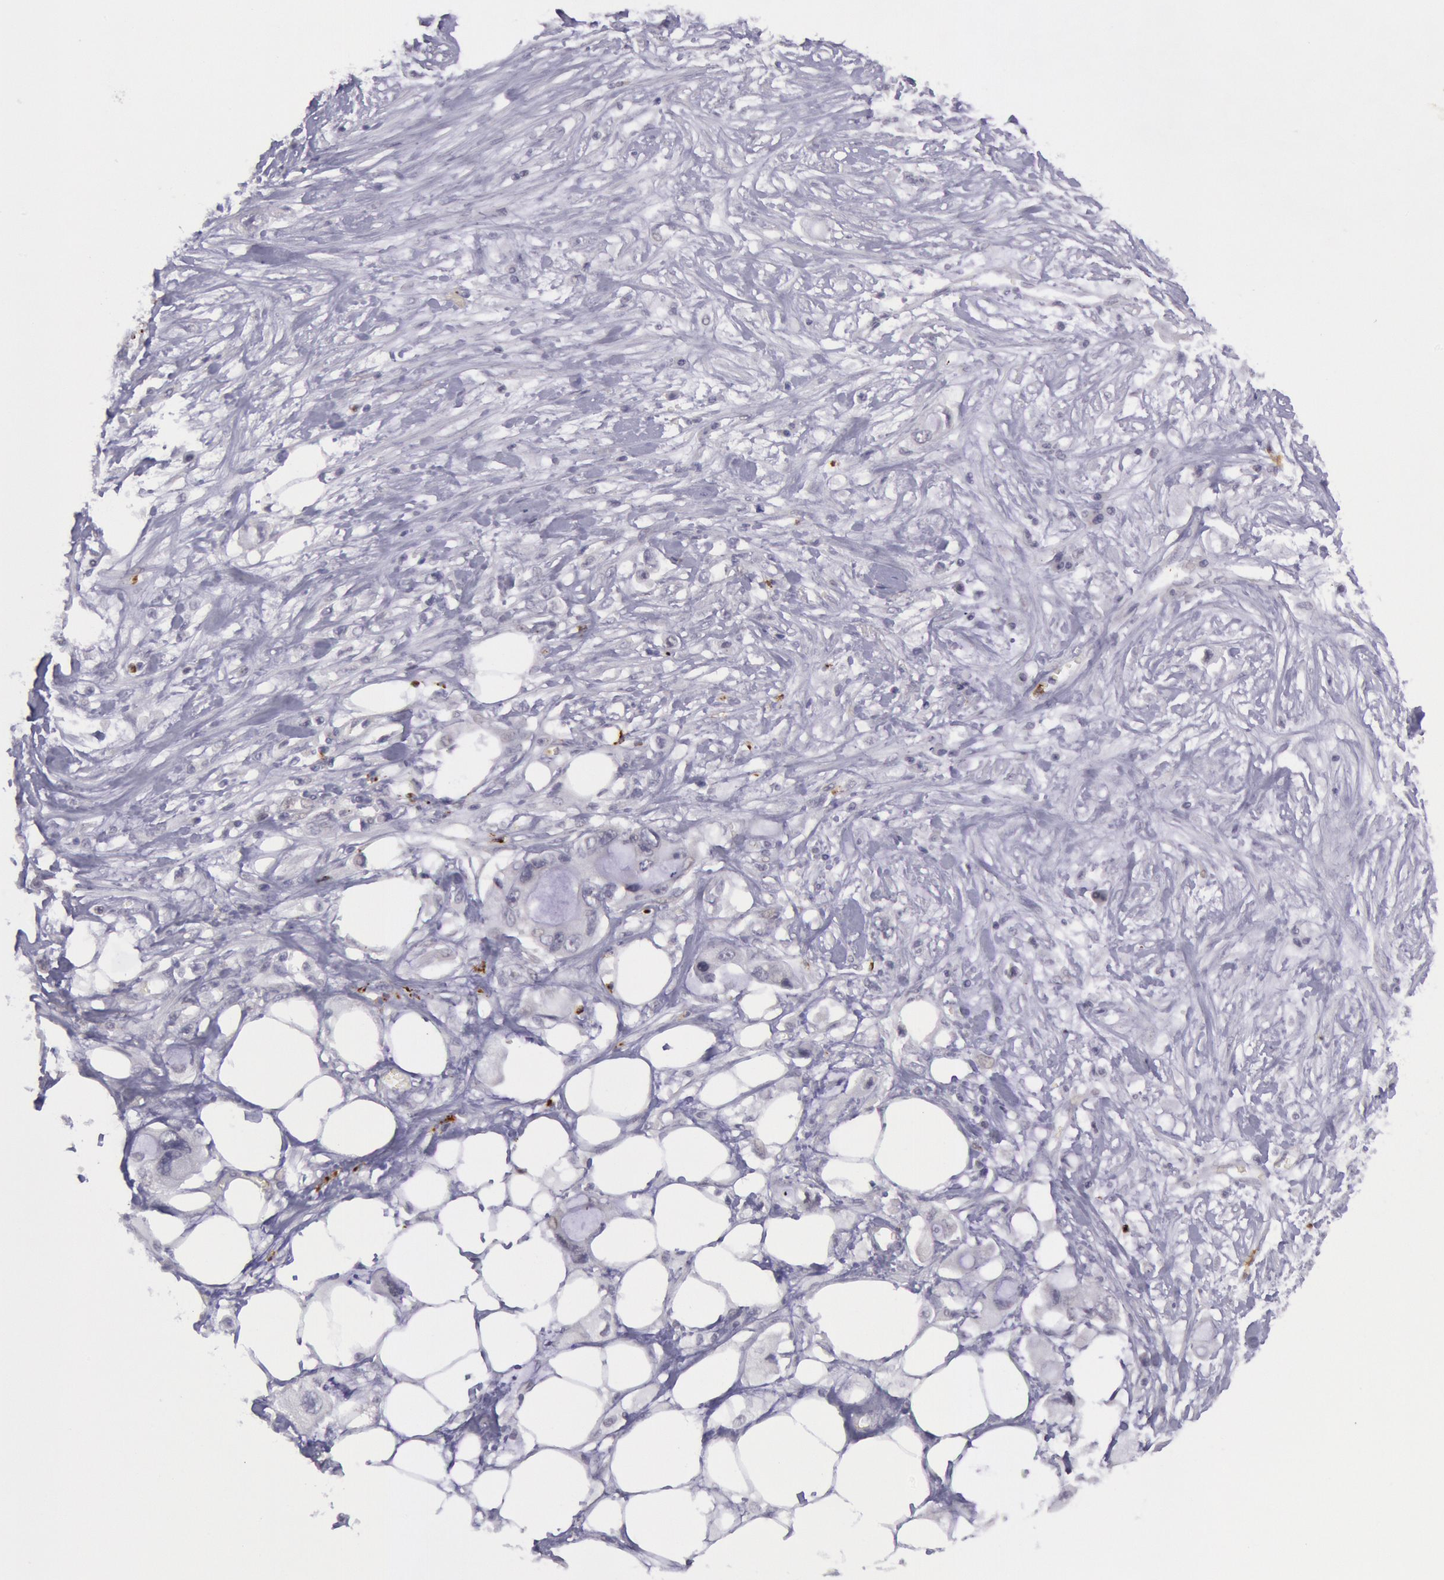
{"staining": {"intensity": "negative", "quantity": "none", "location": "none"}, "tissue": "pancreatic cancer", "cell_type": "Tumor cells", "image_type": "cancer", "snomed": [{"axis": "morphology", "description": "Adenocarcinoma, NOS"}, {"axis": "topography", "description": "Pancreas"}, {"axis": "topography", "description": "Stomach, upper"}], "caption": "Tumor cells are negative for protein expression in human pancreatic cancer. The staining was performed using DAB to visualize the protein expression in brown, while the nuclei were stained in blue with hematoxylin (Magnification: 20x).", "gene": "KDM6A", "patient": {"sex": "male", "age": 77}}